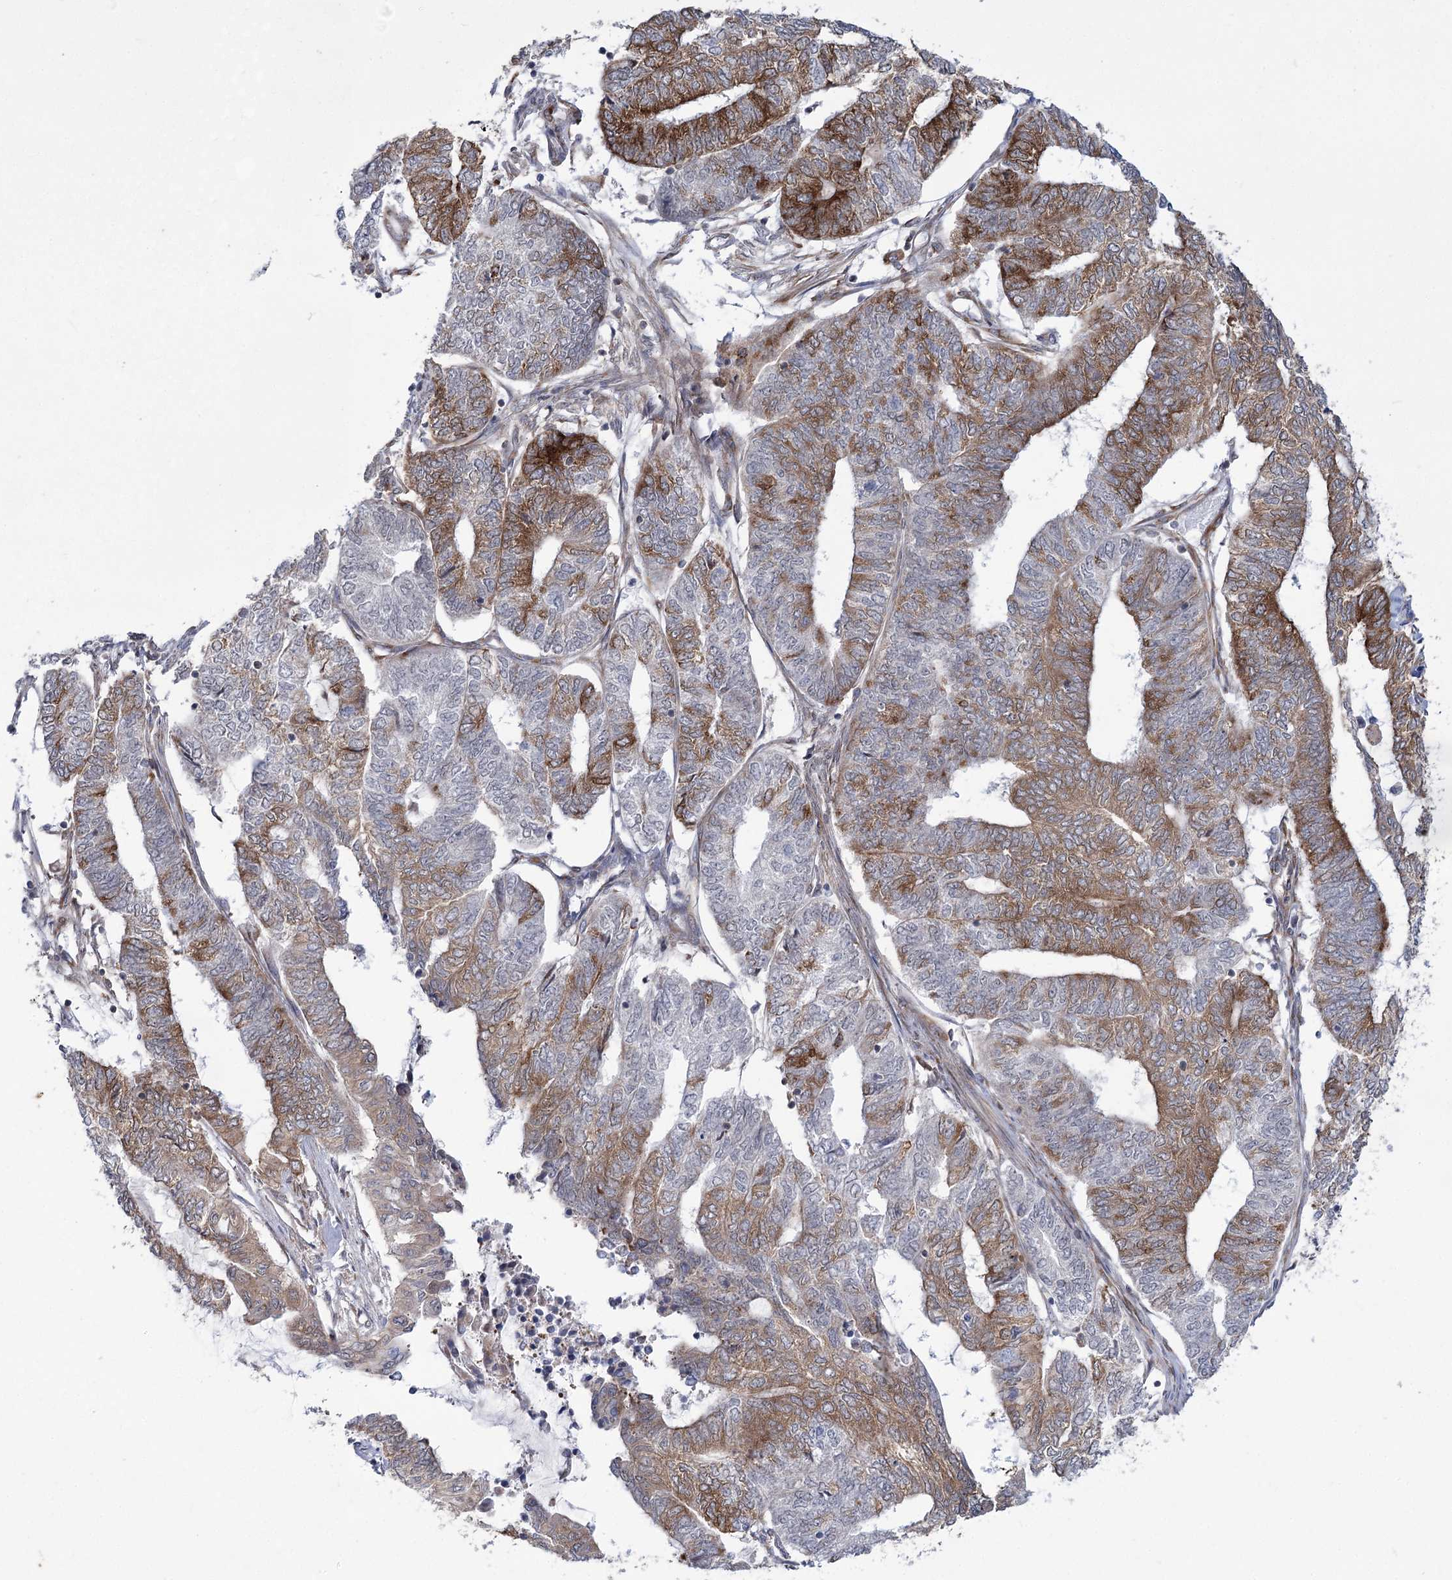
{"staining": {"intensity": "strong", "quantity": "<25%", "location": "cytoplasmic/membranous"}, "tissue": "endometrial cancer", "cell_type": "Tumor cells", "image_type": "cancer", "snomed": [{"axis": "morphology", "description": "Adenocarcinoma, NOS"}, {"axis": "topography", "description": "Uterus"}, {"axis": "topography", "description": "Endometrium"}], "caption": "DAB (3,3'-diaminobenzidine) immunohistochemical staining of human endometrial cancer (adenocarcinoma) displays strong cytoplasmic/membranous protein positivity in about <25% of tumor cells.", "gene": "VWA2", "patient": {"sex": "female", "age": 70}}